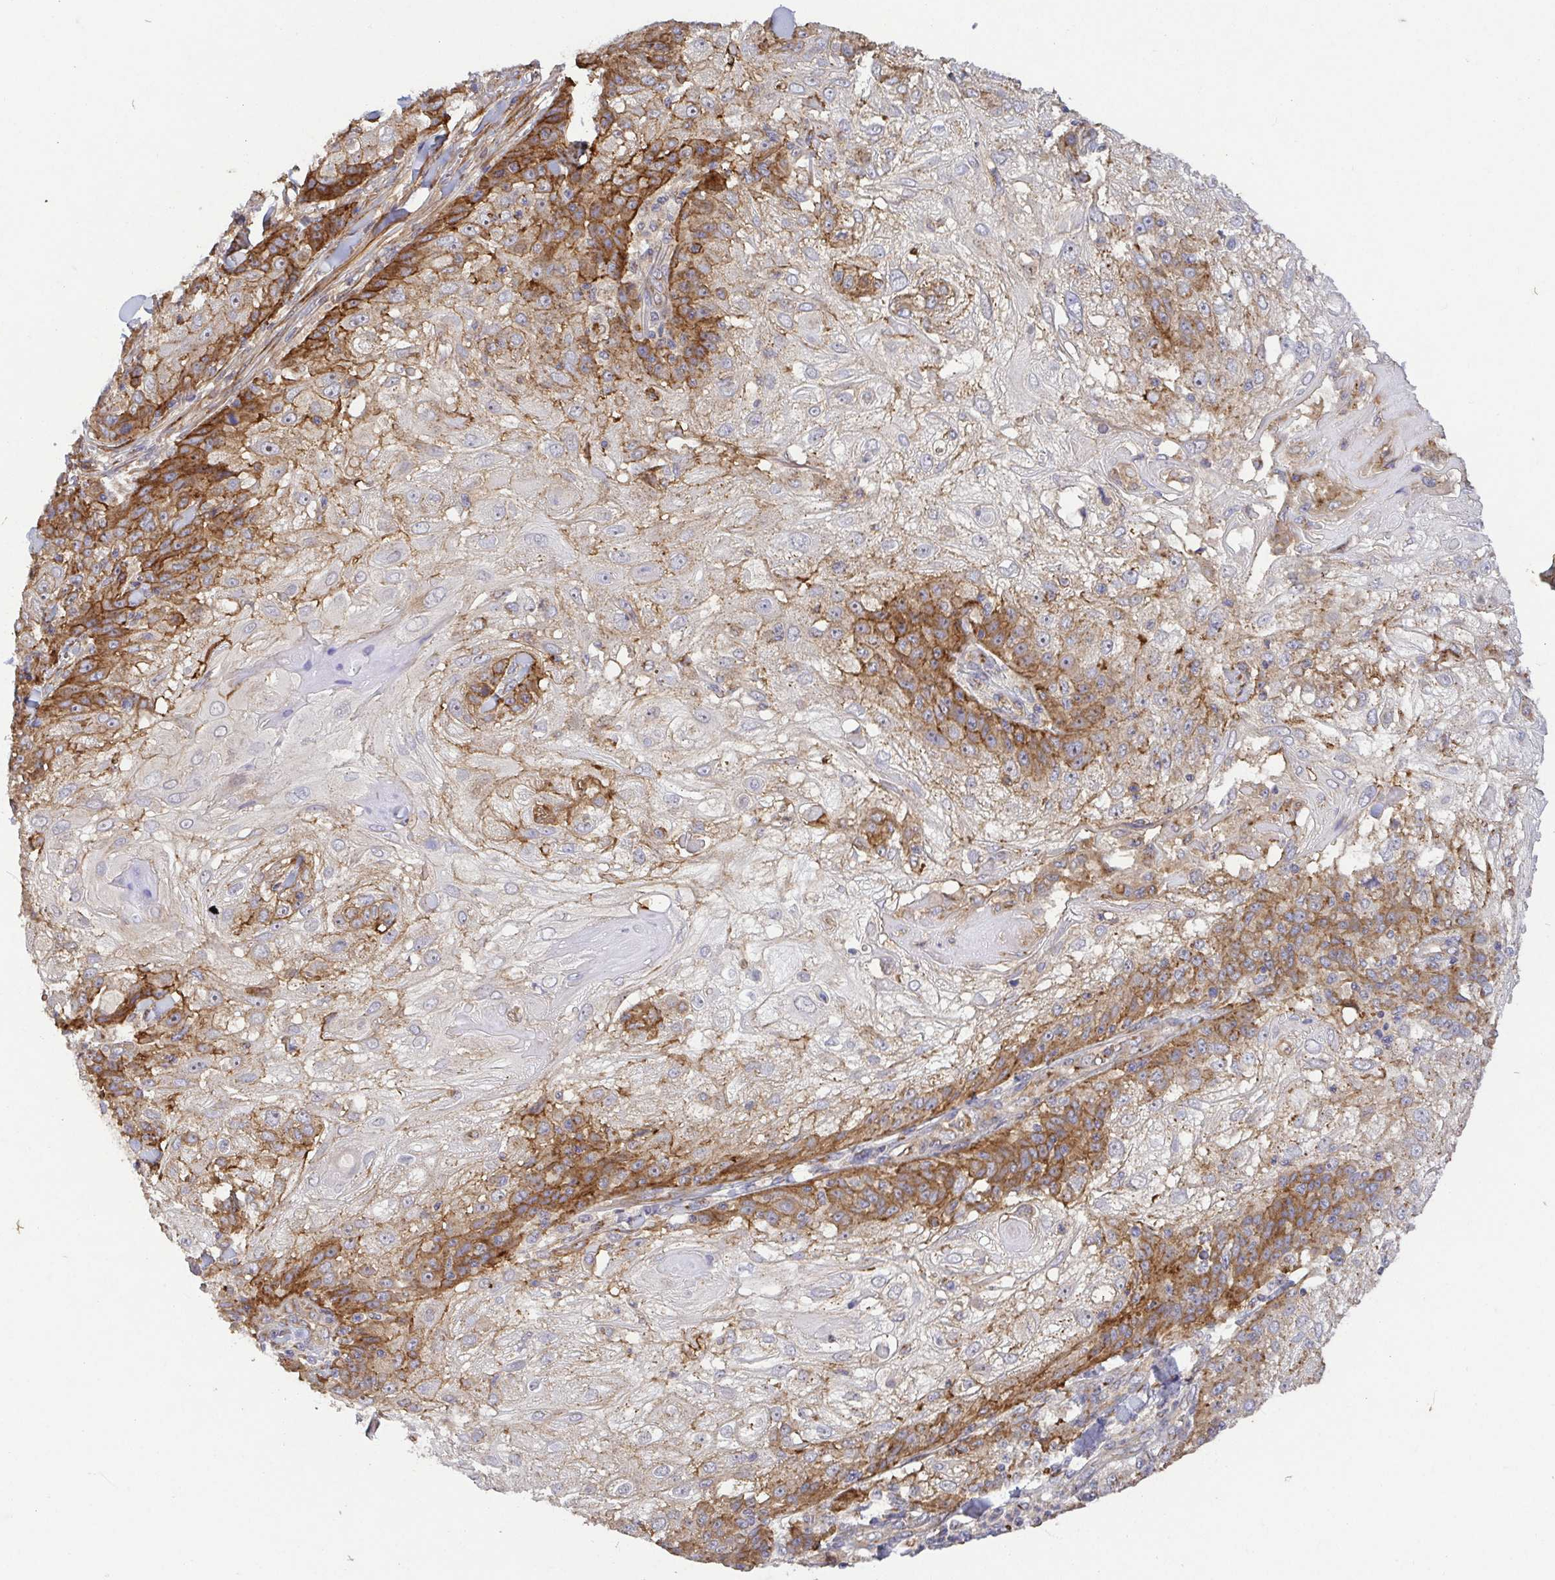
{"staining": {"intensity": "moderate", "quantity": "25%-75%", "location": "cytoplasmic/membranous"}, "tissue": "skin cancer", "cell_type": "Tumor cells", "image_type": "cancer", "snomed": [{"axis": "morphology", "description": "Normal tissue, NOS"}, {"axis": "morphology", "description": "Squamous cell carcinoma, NOS"}, {"axis": "topography", "description": "Skin"}], "caption": "Skin cancer stained for a protein reveals moderate cytoplasmic/membranous positivity in tumor cells.", "gene": "TM9SF4", "patient": {"sex": "female", "age": 83}}